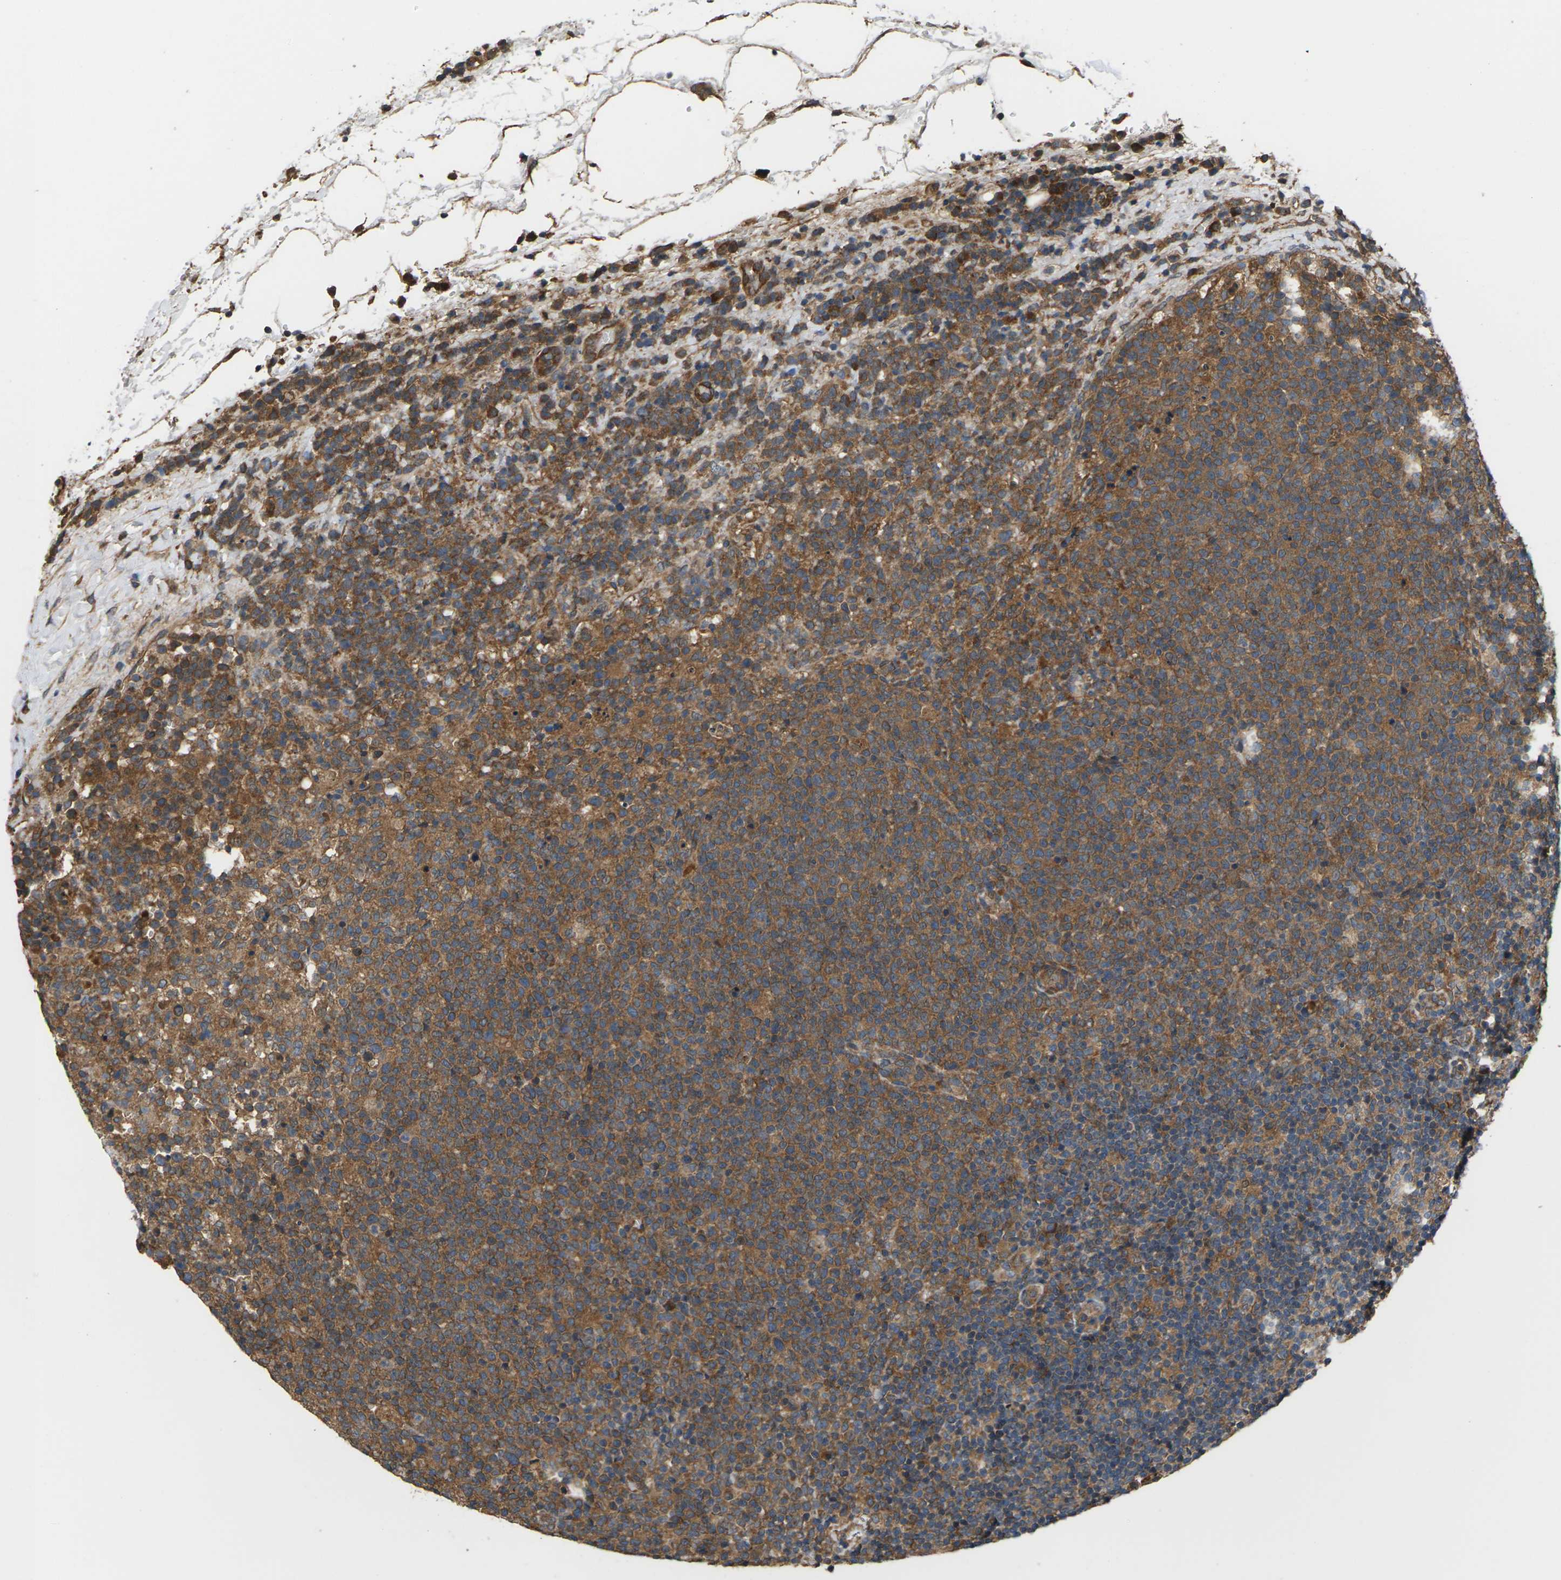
{"staining": {"intensity": "moderate", "quantity": ">75%", "location": "cytoplasmic/membranous"}, "tissue": "lymphoma", "cell_type": "Tumor cells", "image_type": "cancer", "snomed": [{"axis": "morphology", "description": "Malignant lymphoma, non-Hodgkin's type, High grade"}, {"axis": "topography", "description": "Lymph node"}], "caption": "DAB (3,3'-diaminobenzidine) immunohistochemical staining of human high-grade malignant lymphoma, non-Hodgkin's type exhibits moderate cytoplasmic/membranous protein positivity in approximately >75% of tumor cells.", "gene": "NRAS", "patient": {"sex": "male", "age": 61}}